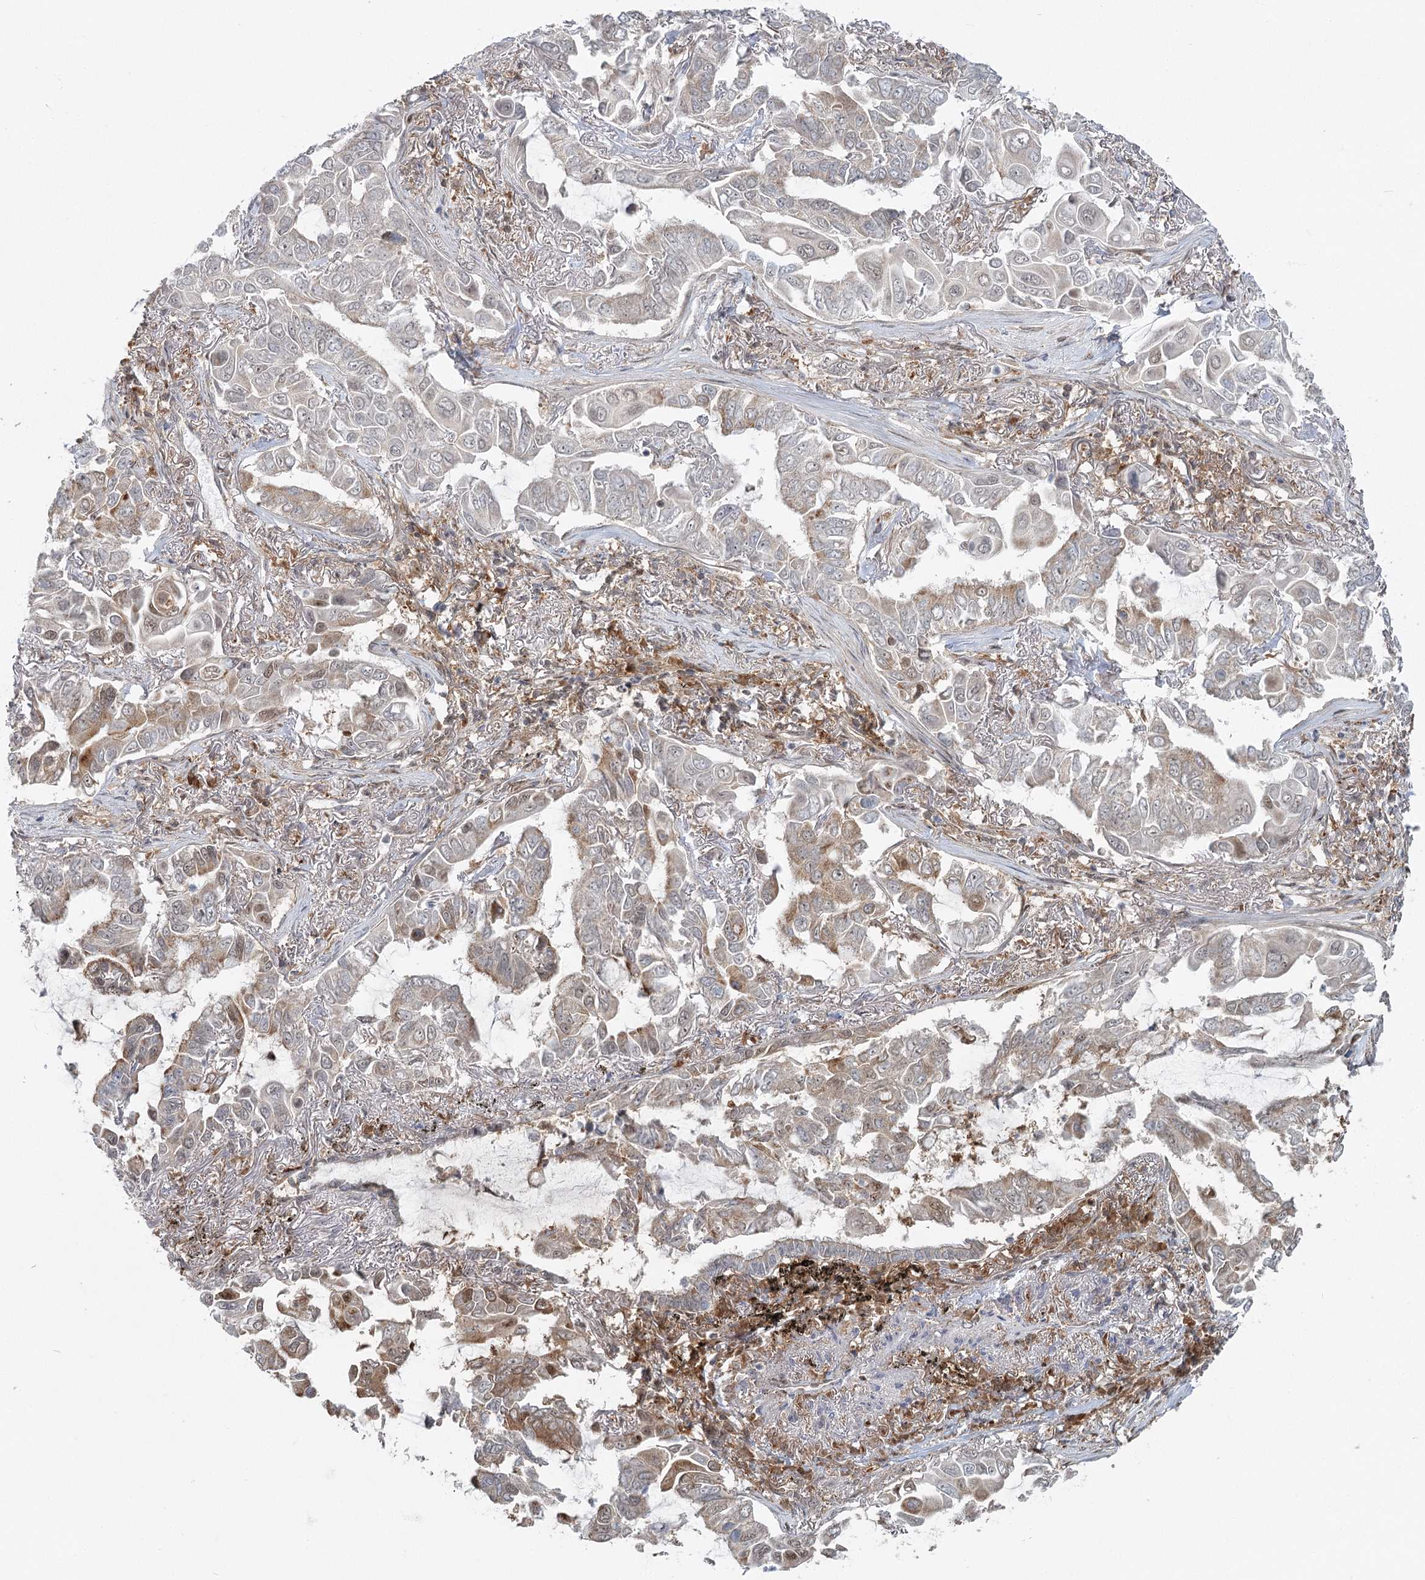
{"staining": {"intensity": "moderate", "quantity": "<25%", "location": "cytoplasmic/membranous"}, "tissue": "lung cancer", "cell_type": "Tumor cells", "image_type": "cancer", "snomed": [{"axis": "morphology", "description": "Adenocarcinoma, NOS"}, {"axis": "topography", "description": "Lung"}], "caption": "Immunohistochemical staining of adenocarcinoma (lung) shows low levels of moderate cytoplasmic/membranous protein positivity in about <25% of tumor cells.", "gene": "THNSL1", "patient": {"sex": "male", "age": 64}}